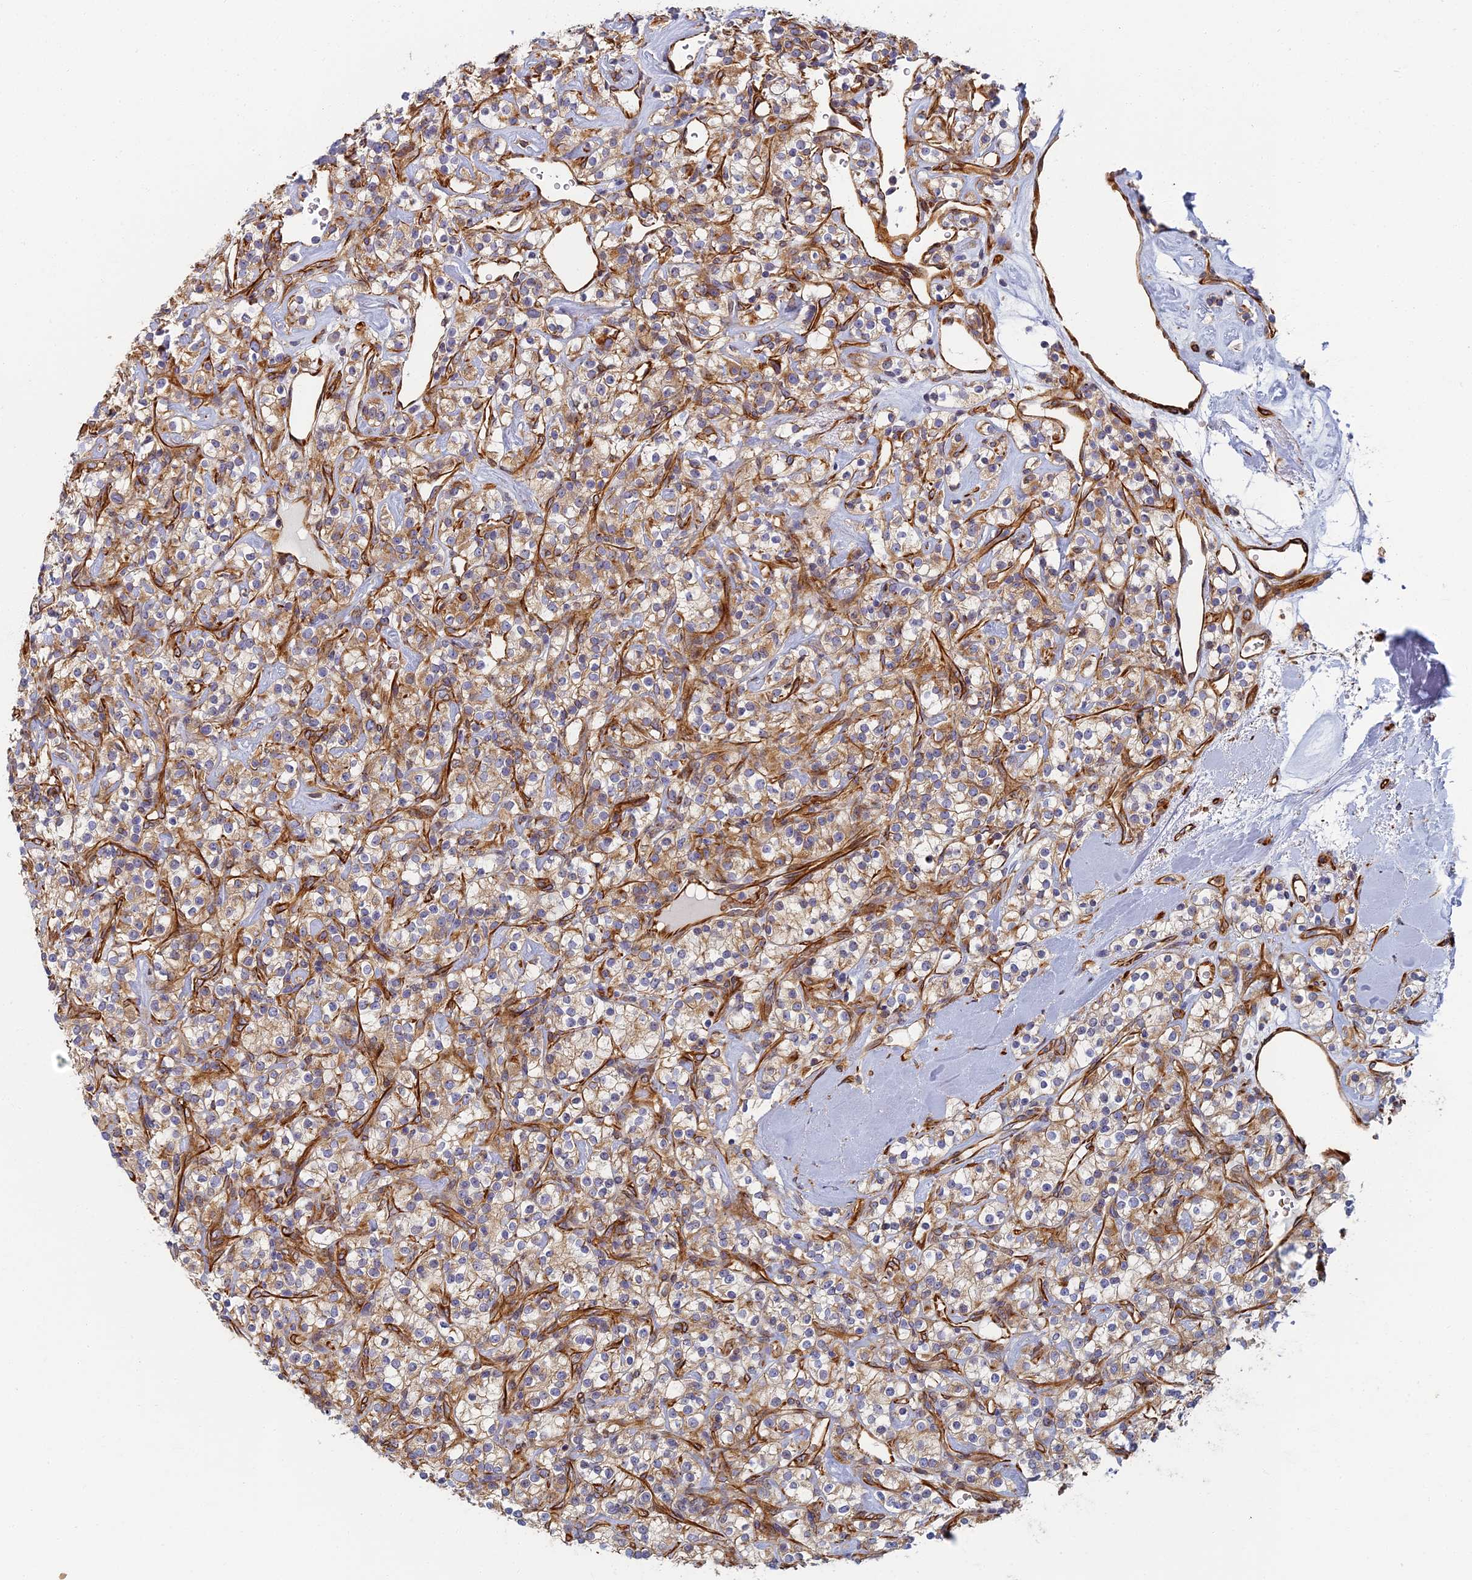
{"staining": {"intensity": "weak", "quantity": ">75%", "location": "cytoplasmic/membranous"}, "tissue": "renal cancer", "cell_type": "Tumor cells", "image_type": "cancer", "snomed": [{"axis": "morphology", "description": "Adenocarcinoma, NOS"}, {"axis": "topography", "description": "Kidney"}], "caption": "Human renal adenocarcinoma stained with a brown dye shows weak cytoplasmic/membranous positive positivity in approximately >75% of tumor cells.", "gene": "ABCB10", "patient": {"sex": "male", "age": 77}}